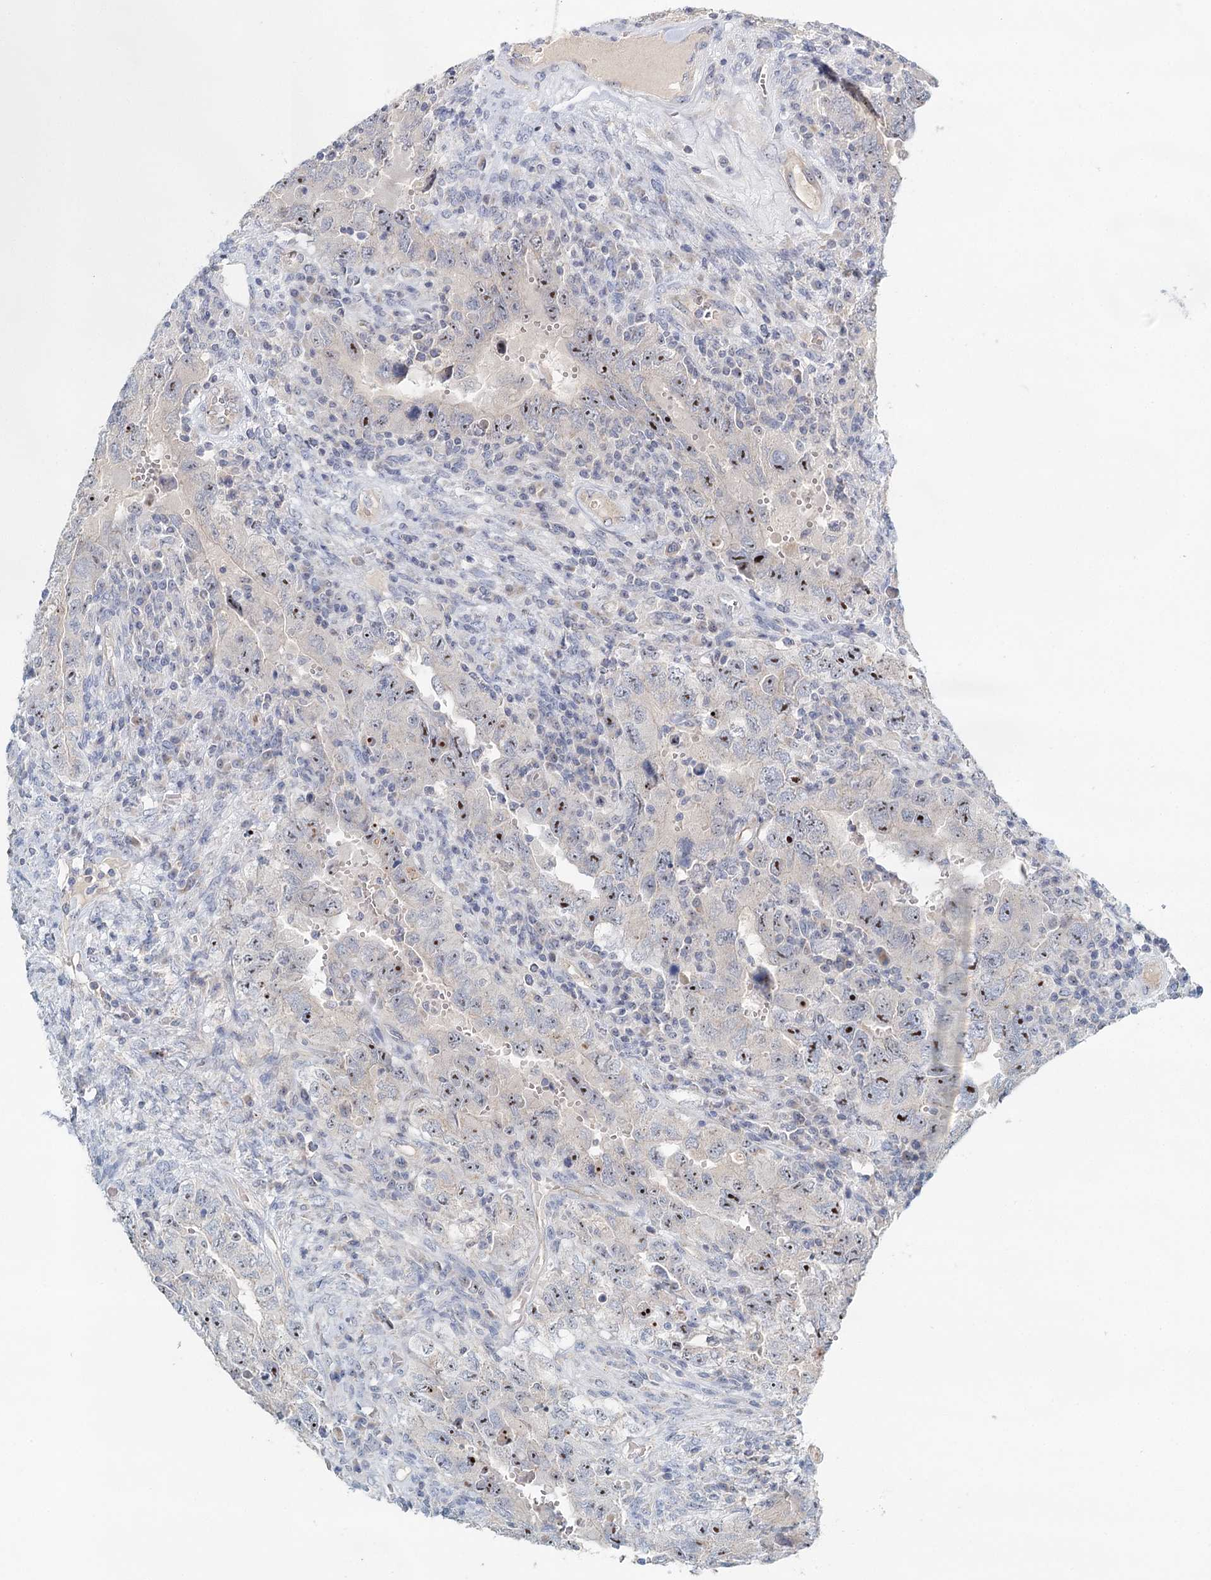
{"staining": {"intensity": "moderate", "quantity": "<25%", "location": "nuclear"}, "tissue": "testis cancer", "cell_type": "Tumor cells", "image_type": "cancer", "snomed": [{"axis": "morphology", "description": "Carcinoma, Embryonal, NOS"}, {"axis": "topography", "description": "Testis"}], "caption": "Approximately <25% of tumor cells in human testis cancer (embryonal carcinoma) display moderate nuclear protein expression as visualized by brown immunohistochemical staining.", "gene": "RBM43", "patient": {"sex": "male", "age": 26}}